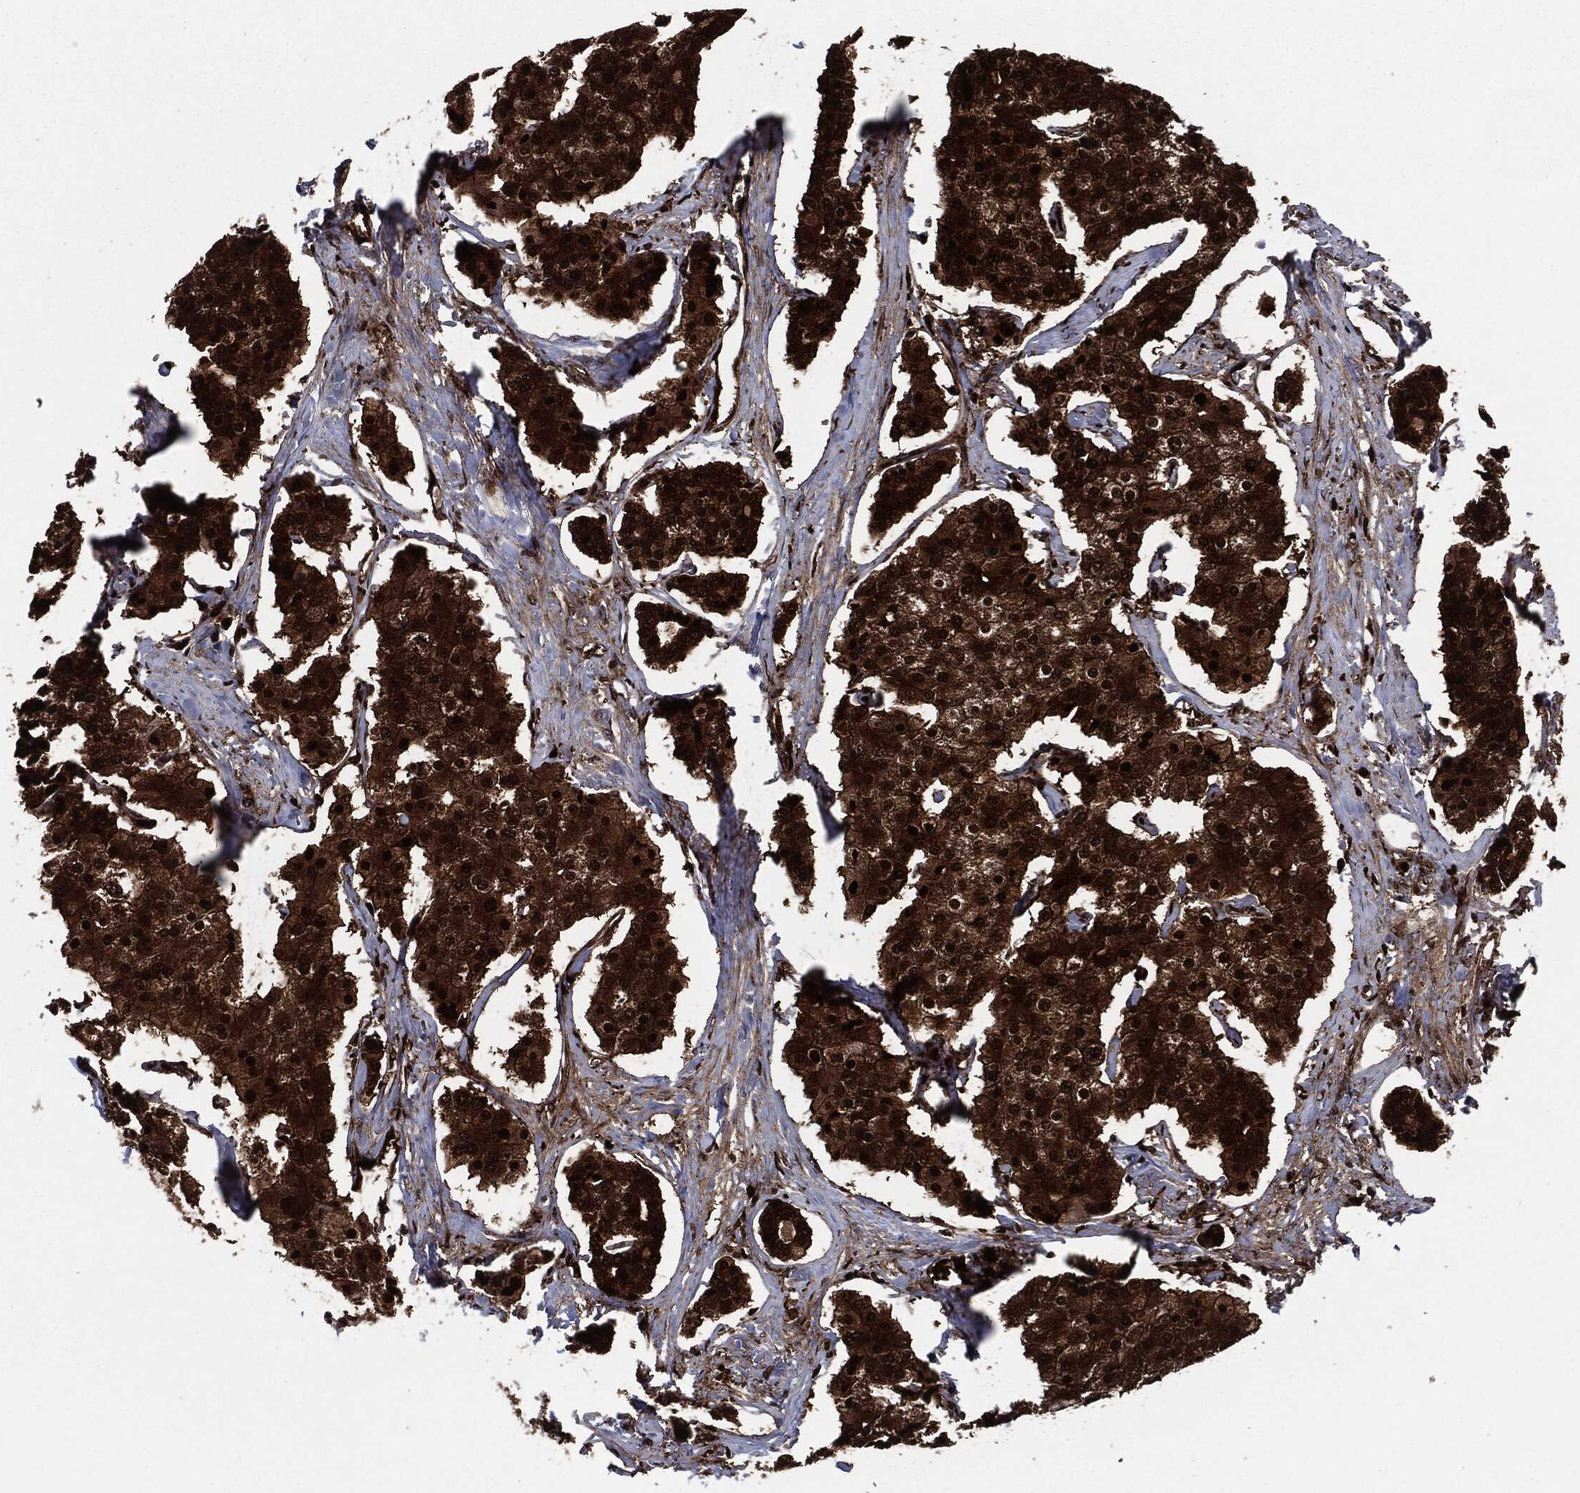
{"staining": {"intensity": "strong", "quantity": ">75%", "location": "cytoplasmic/membranous,nuclear"}, "tissue": "carcinoid", "cell_type": "Tumor cells", "image_type": "cancer", "snomed": [{"axis": "morphology", "description": "Carcinoid, malignant, NOS"}, {"axis": "topography", "description": "Small intestine"}], "caption": "Protein expression analysis of human malignant carcinoid reveals strong cytoplasmic/membranous and nuclear expression in about >75% of tumor cells. The staining was performed using DAB to visualize the protein expression in brown, while the nuclei were stained in blue with hematoxylin (Magnification: 20x).", "gene": "YWHAB", "patient": {"sex": "female", "age": 65}}